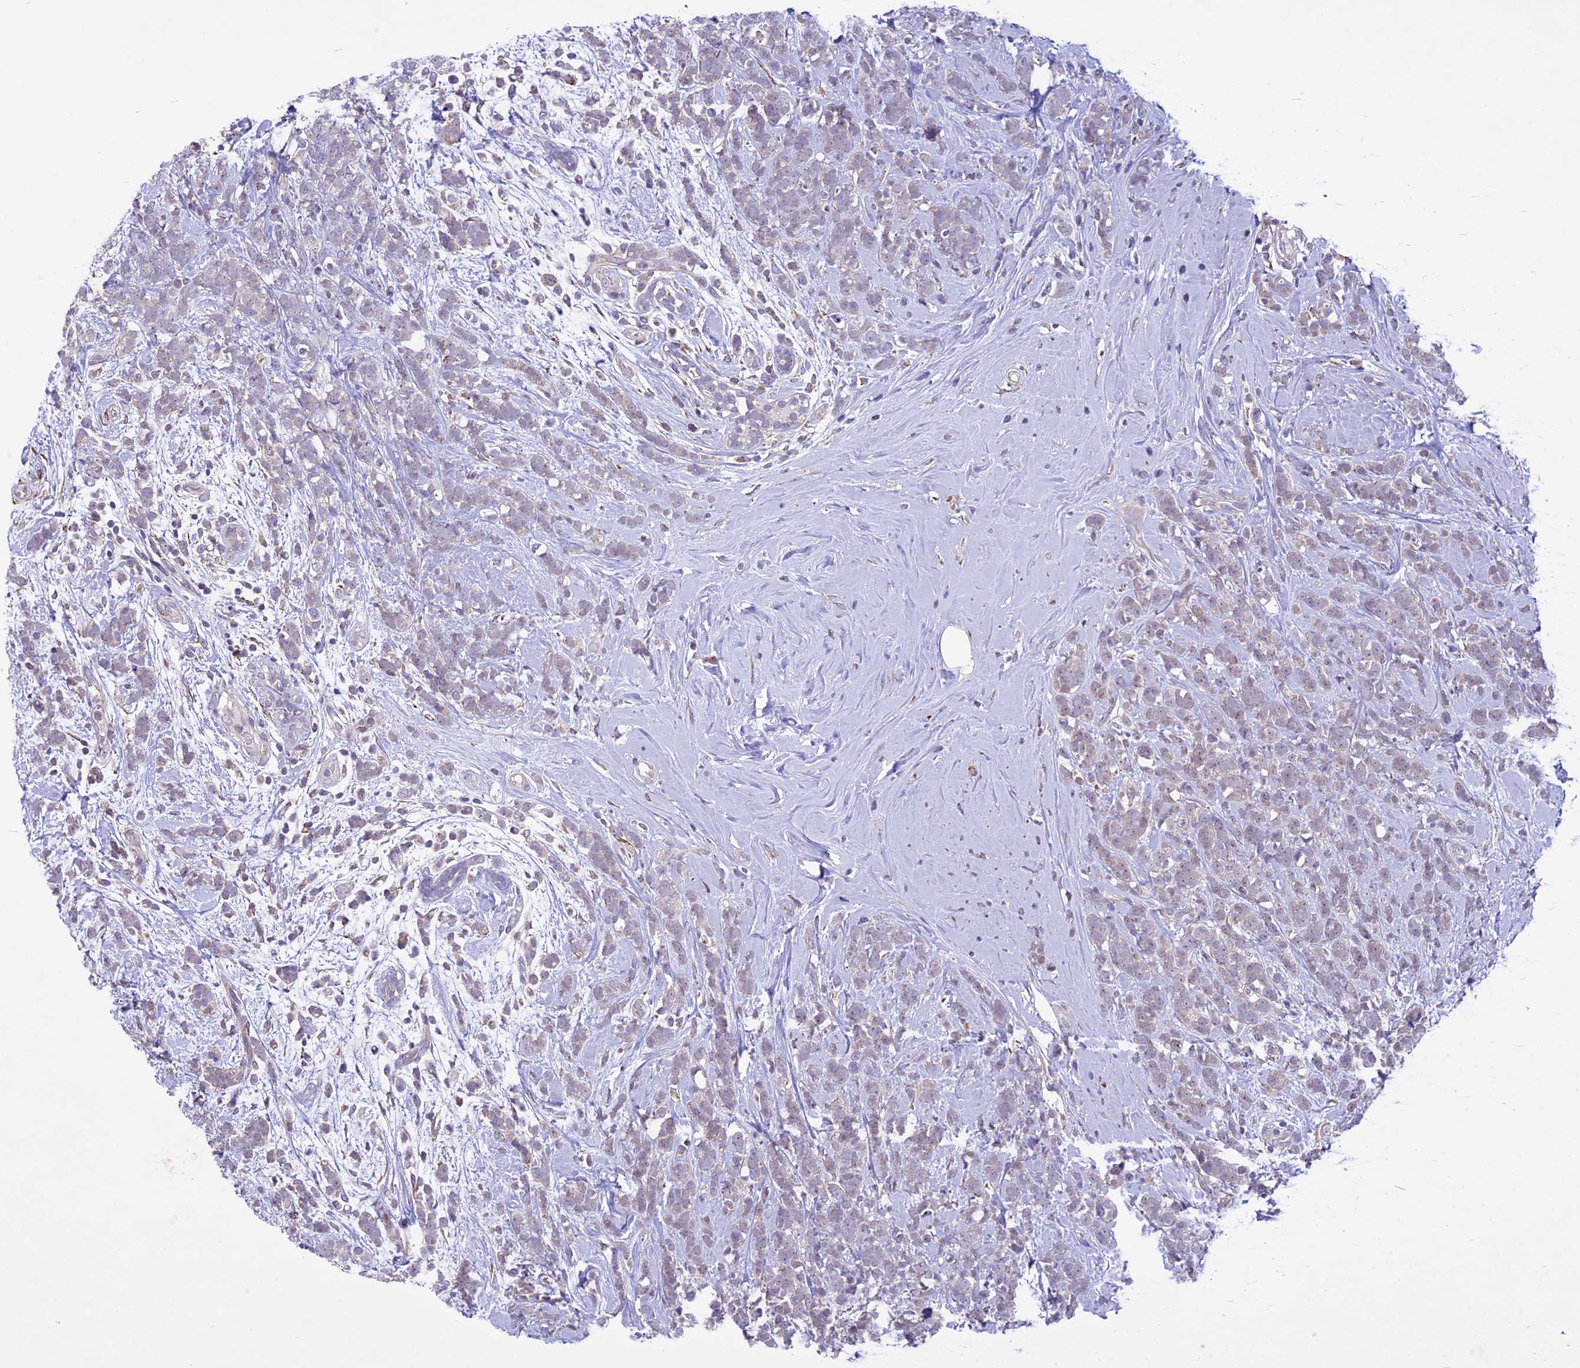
{"staining": {"intensity": "negative", "quantity": "none", "location": "none"}, "tissue": "breast cancer", "cell_type": "Tumor cells", "image_type": "cancer", "snomed": [{"axis": "morphology", "description": "Duct carcinoma"}, {"axis": "topography", "description": "Breast"}], "caption": "High power microscopy histopathology image of an IHC photomicrograph of infiltrating ductal carcinoma (breast), revealing no significant expression in tumor cells.", "gene": "MIEF2", "patient": {"sex": "female", "age": 75}}